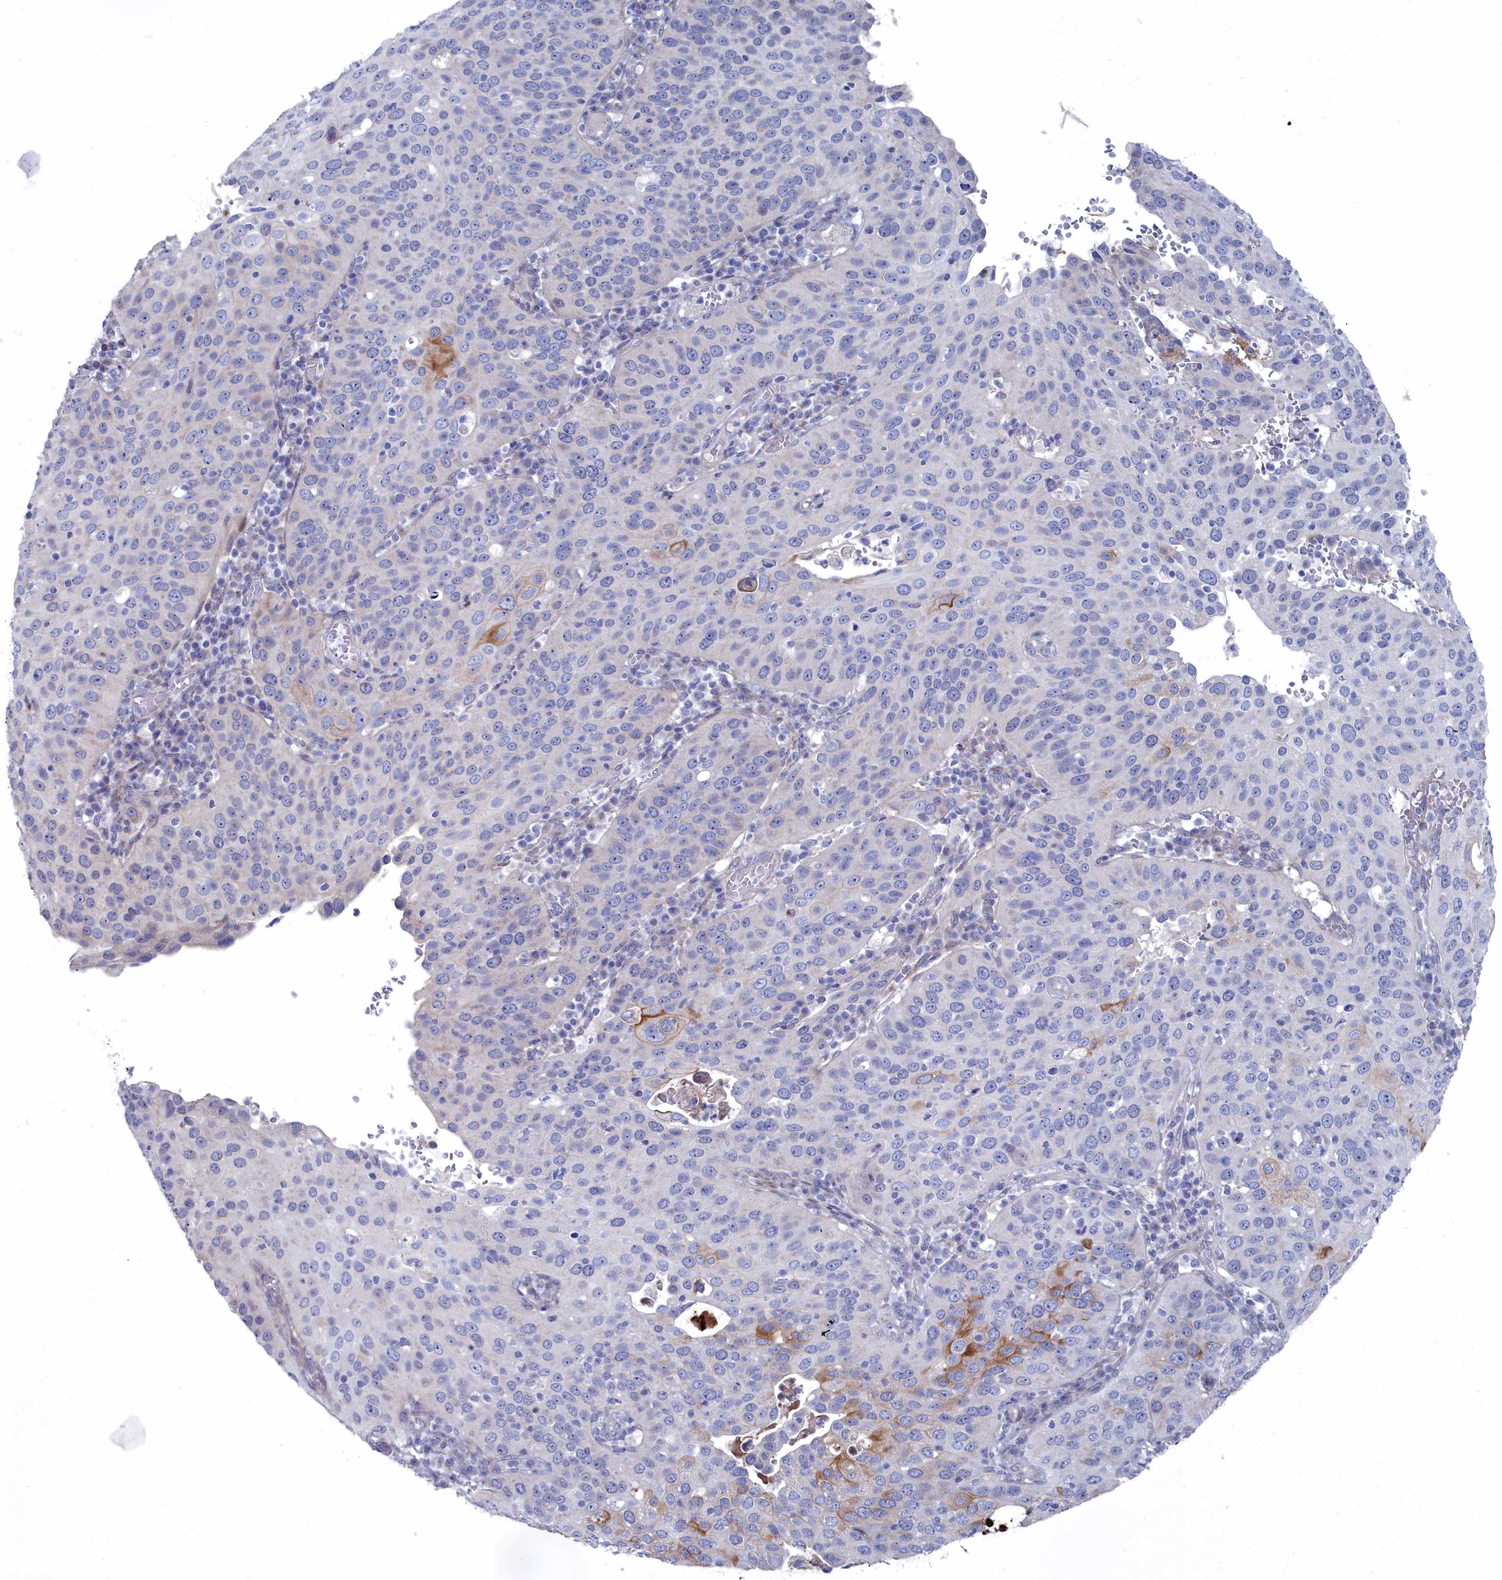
{"staining": {"intensity": "moderate", "quantity": "<25%", "location": "cytoplasmic/membranous"}, "tissue": "cervical cancer", "cell_type": "Tumor cells", "image_type": "cancer", "snomed": [{"axis": "morphology", "description": "Squamous cell carcinoma, NOS"}, {"axis": "topography", "description": "Cervix"}], "caption": "Cervical cancer (squamous cell carcinoma) tissue shows moderate cytoplasmic/membranous expression in approximately <25% of tumor cells", "gene": "SHISAL2A", "patient": {"sex": "female", "age": 36}}